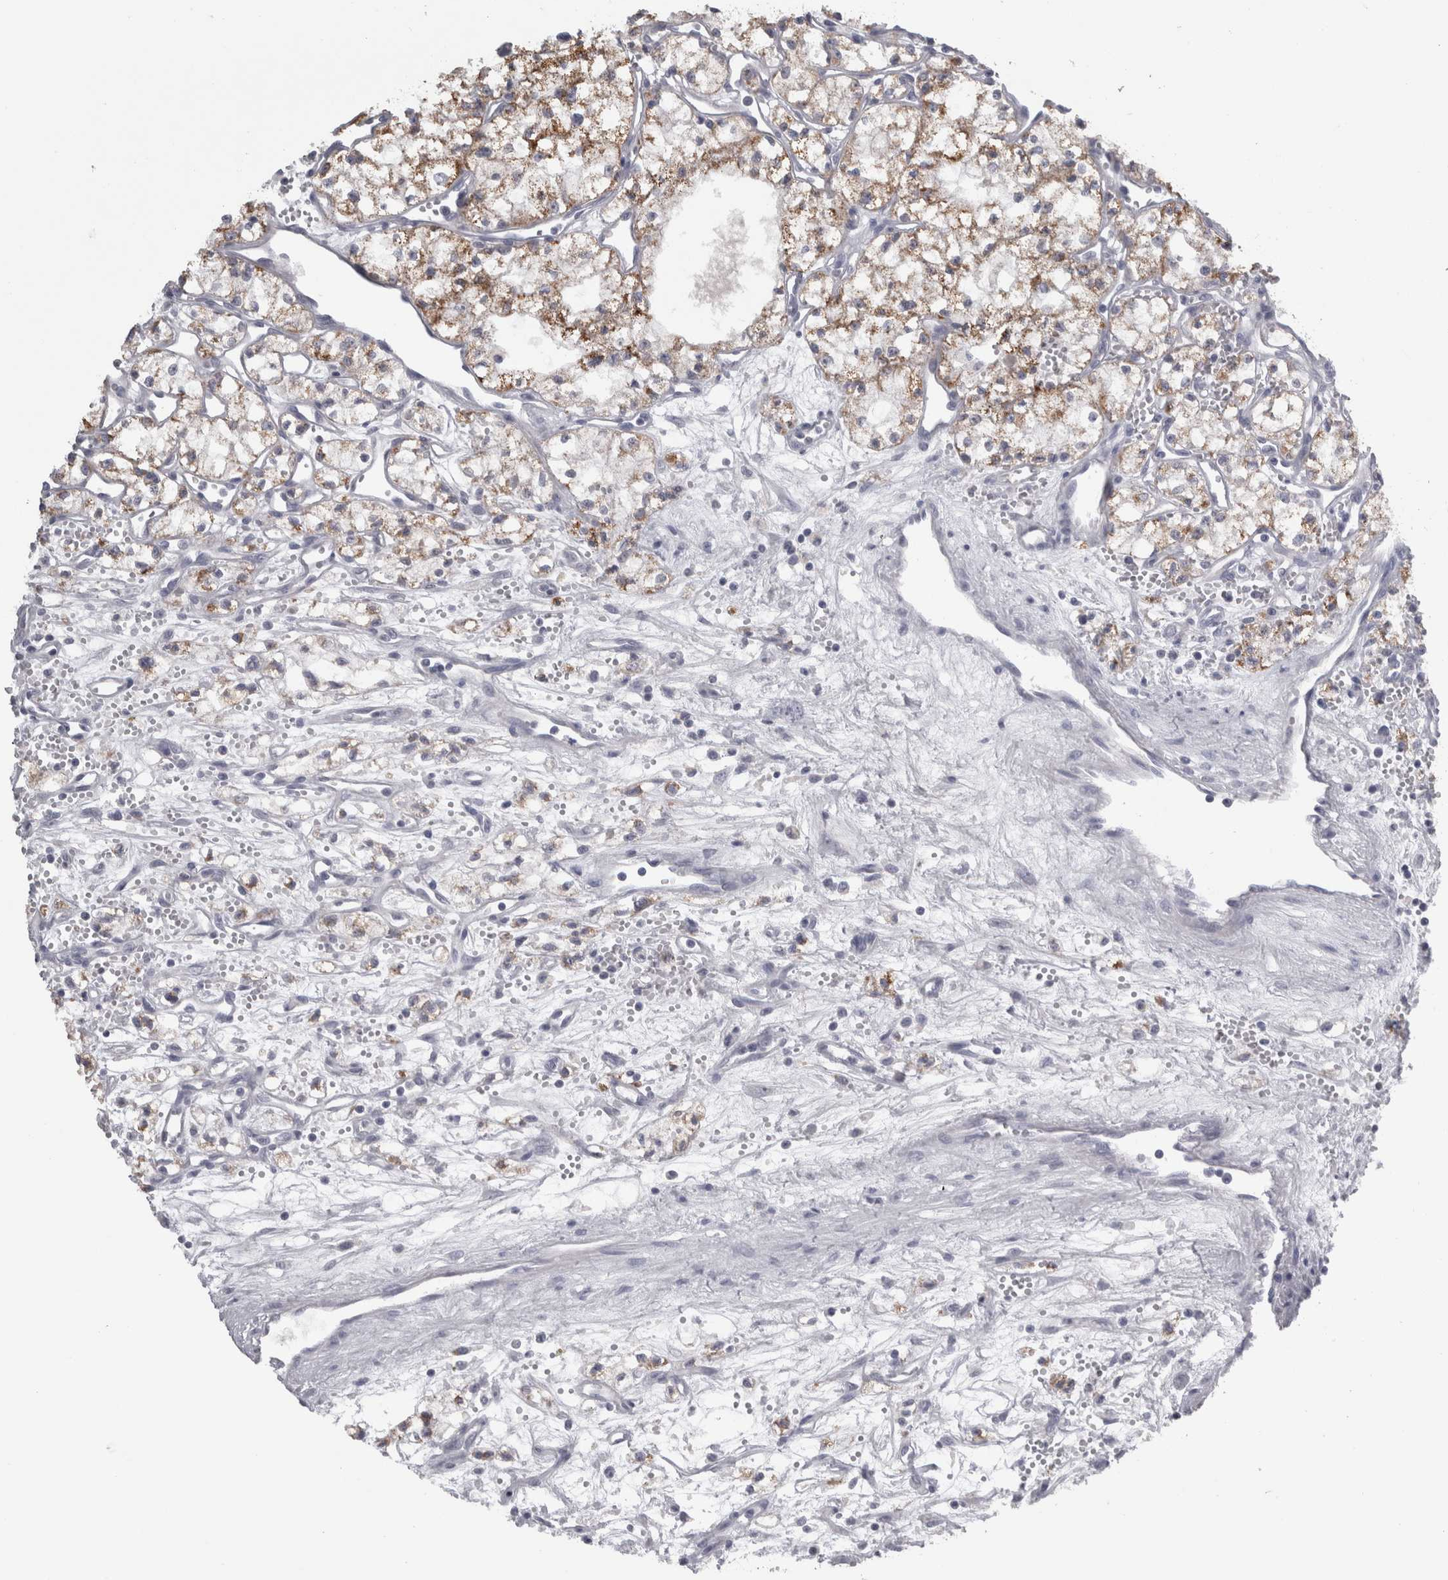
{"staining": {"intensity": "moderate", "quantity": "<25%", "location": "cytoplasmic/membranous"}, "tissue": "renal cancer", "cell_type": "Tumor cells", "image_type": "cancer", "snomed": [{"axis": "morphology", "description": "Adenocarcinoma, NOS"}, {"axis": "topography", "description": "Kidney"}], "caption": "About <25% of tumor cells in human renal cancer demonstrate moderate cytoplasmic/membranous protein positivity as visualized by brown immunohistochemical staining.", "gene": "TCAP", "patient": {"sex": "male", "age": 59}}